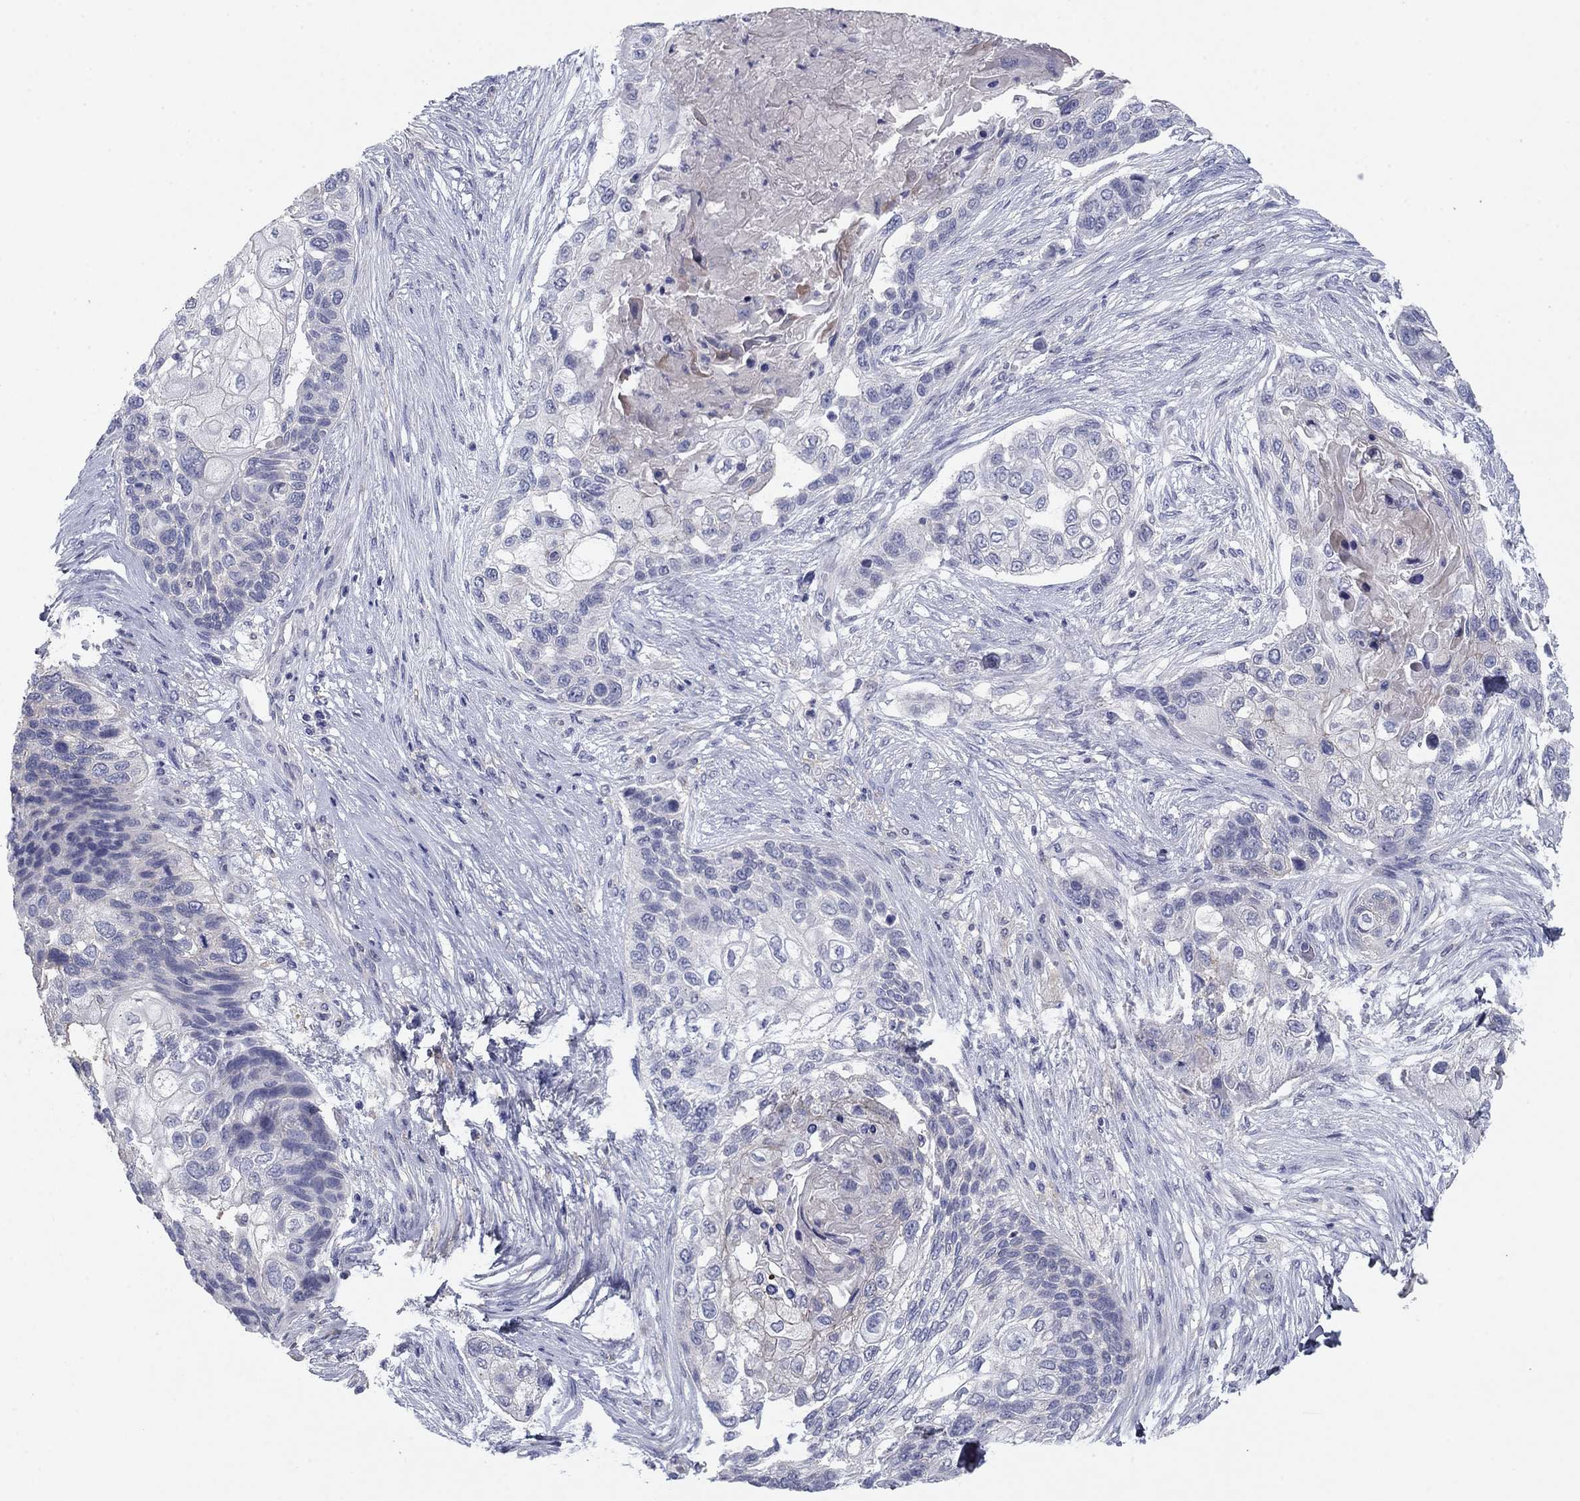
{"staining": {"intensity": "negative", "quantity": "none", "location": "none"}, "tissue": "lung cancer", "cell_type": "Tumor cells", "image_type": "cancer", "snomed": [{"axis": "morphology", "description": "Squamous cell carcinoma, NOS"}, {"axis": "topography", "description": "Lung"}], "caption": "DAB immunohistochemical staining of lung cancer shows no significant expression in tumor cells. (Stains: DAB (3,3'-diaminobenzidine) immunohistochemistry with hematoxylin counter stain, Microscopy: brightfield microscopy at high magnification).", "gene": "CNTNAP4", "patient": {"sex": "male", "age": 69}}